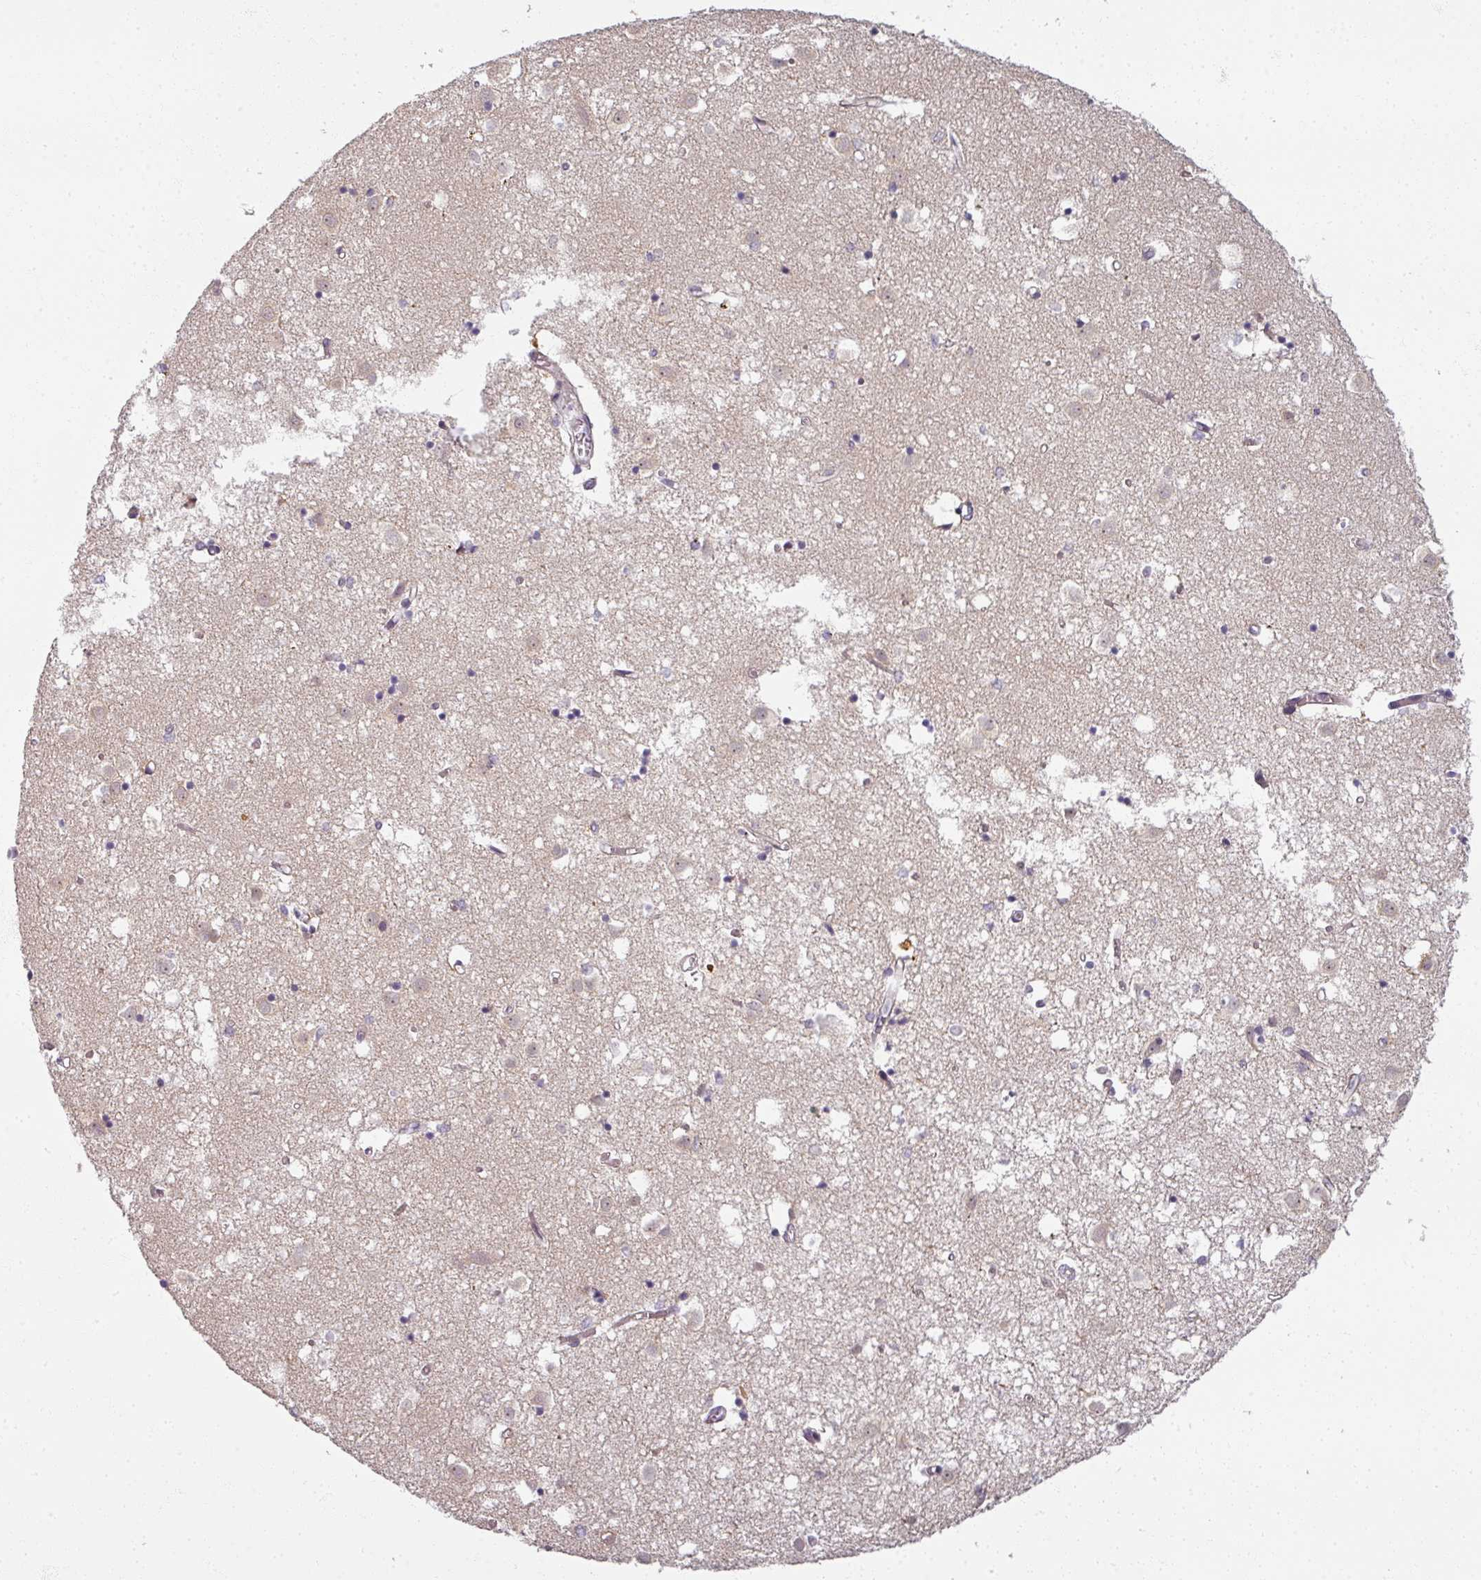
{"staining": {"intensity": "negative", "quantity": "none", "location": "none"}, "tissue": "caudate", "cell_type": "Glial cells", "image_type": "normal", "snomed": [{"axis": "morphology", "description": "Normal tissue, NOS"}, {"axis": "topography", "description": "Lateral ventricle wall"}], "caption": "There is no significant staining in glial cells of caudate. (Stains: DAB immunohistochemistry (IHC) with hematoxylin counter stain, Microscopy: brightfield microscopy at high magnification).", "gene": "MYMK", "patient": {"sex": "male", "age": 70}}